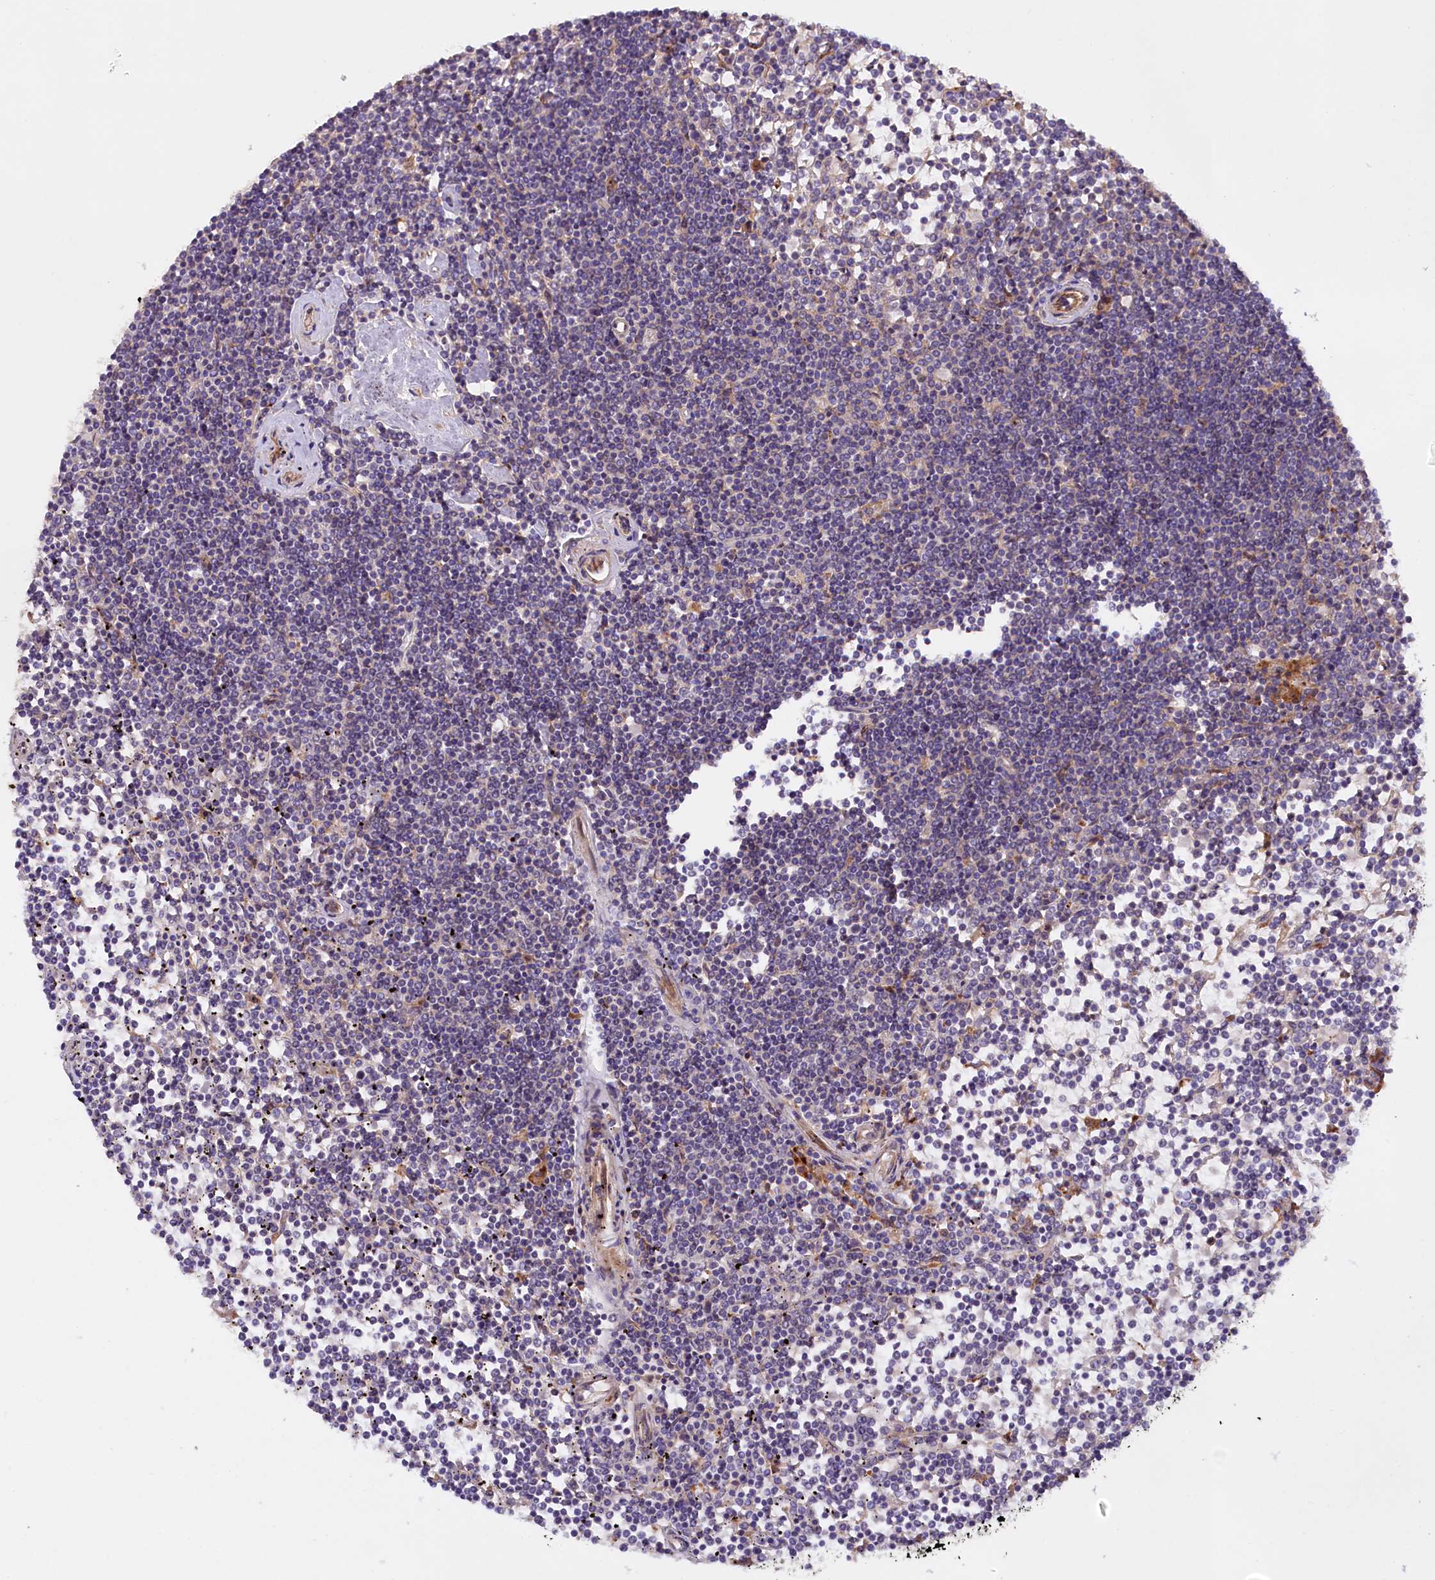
{"staining": {"intensity": "negative", "quantity": "none", "location": "none"}, "tissue": "lymphoma", "cell_type": "Tumor cells", "image_type": "cancer", "snomed": [{"axis": "morphology", "description": "Malignant lymphoma, non-Hodgkin's type, Low grade"}, {"axis": "topography", "description": "Spleen"}], "caption": "There is no significant positivity in tumor cells of lymphoma.", "gene": "ETFBKMT", "patient": {"sex": "female", "age": 19}}